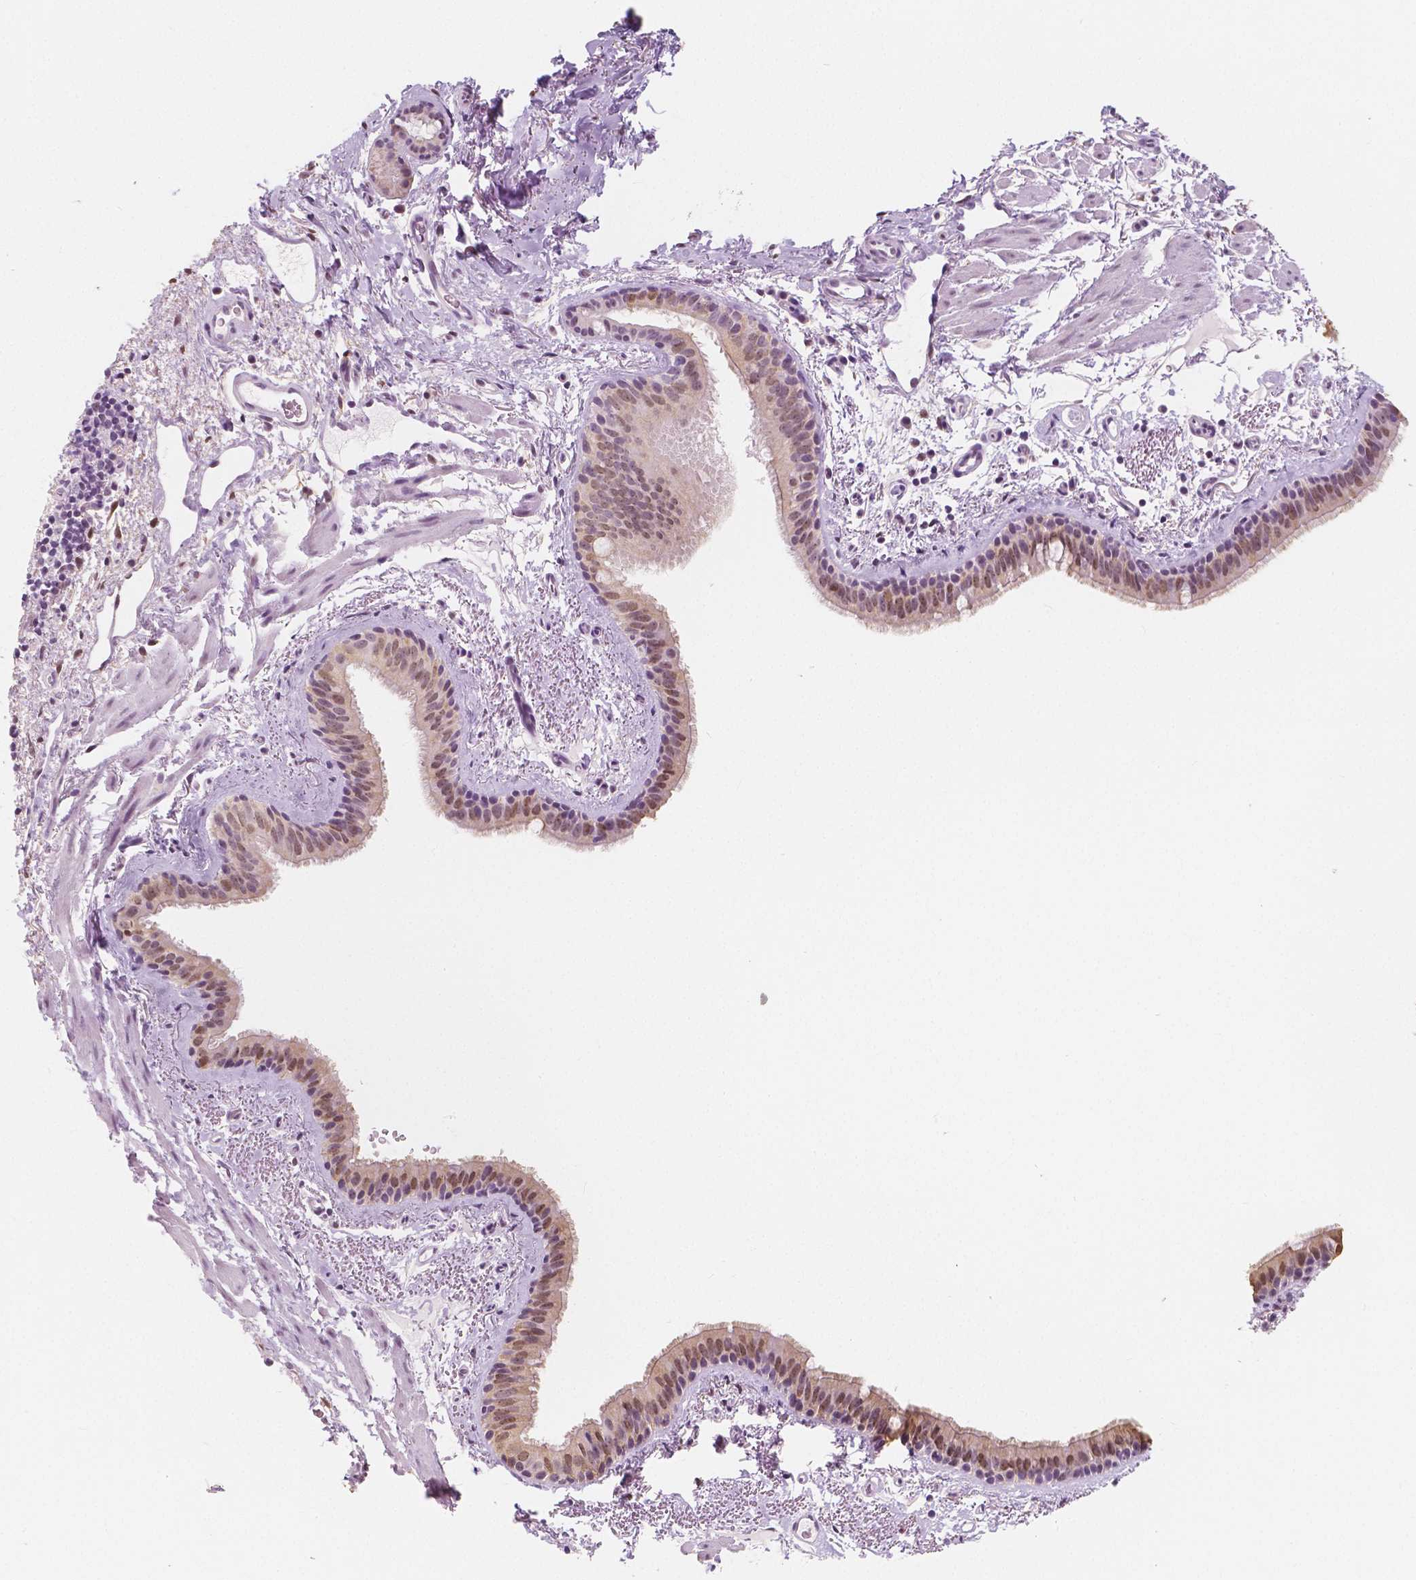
{"staining": {"intensity": "weak", "quantity": ">75%", "location": "nuclear"}, "tissue": "bronchus", "cell_type": "Respiratory epithelial cells", "image_type": "normal", "snomed": [{"axis": "morphology", "description": "Normal tissue, NOS"}, {"axis": "topography", "description": "Bronchus"}], "caption": "Approximately >75% of respiratory epithelial cells in normal human bronchus show weak nuclear protein positivity as visualized by brown immunohistochemical staining.", "gene": "NOLC1", "patient": {"sex": "female", "age": 61}}